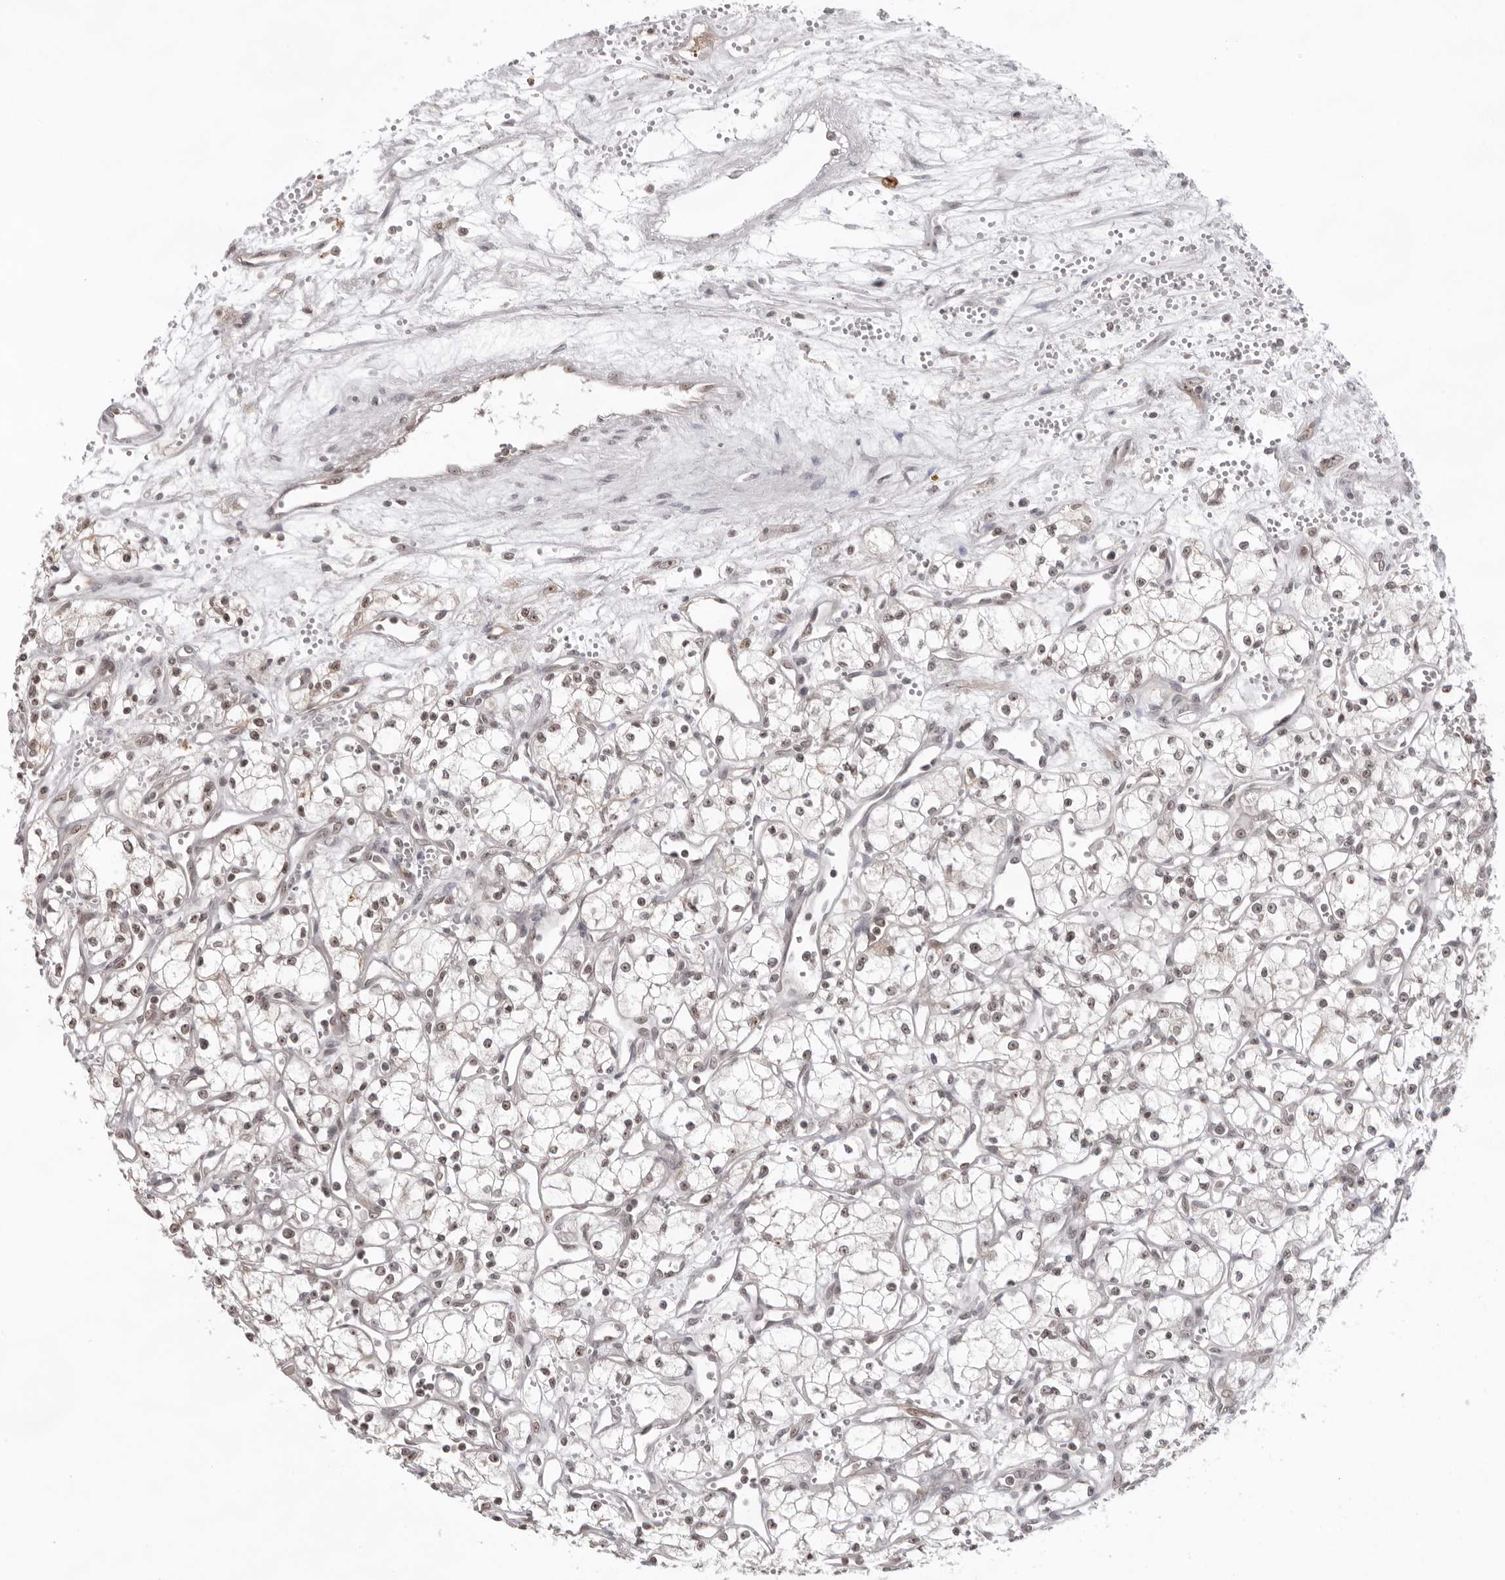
{"staining": {"intensity": "weak", "quantity": ">75%", "location": "nuclear"}, "tissue": "renal cancer", "cell_type": "Tumor cells", "image_type": "cancer", "snomed": [{"axis": "morphology", "description": "Adenocarcinoma, NOS"}, {"axis": "topography", "description": "Kidney"}], "caption": "This histopathology image exhibits immunohistochemistry staining of human renal adenocarcinoma, with low weak nuclear staining in approximately >75% of tumor cells.", "gene": "EXOSC10", "patient": {"sex": "male", "age": 59}}